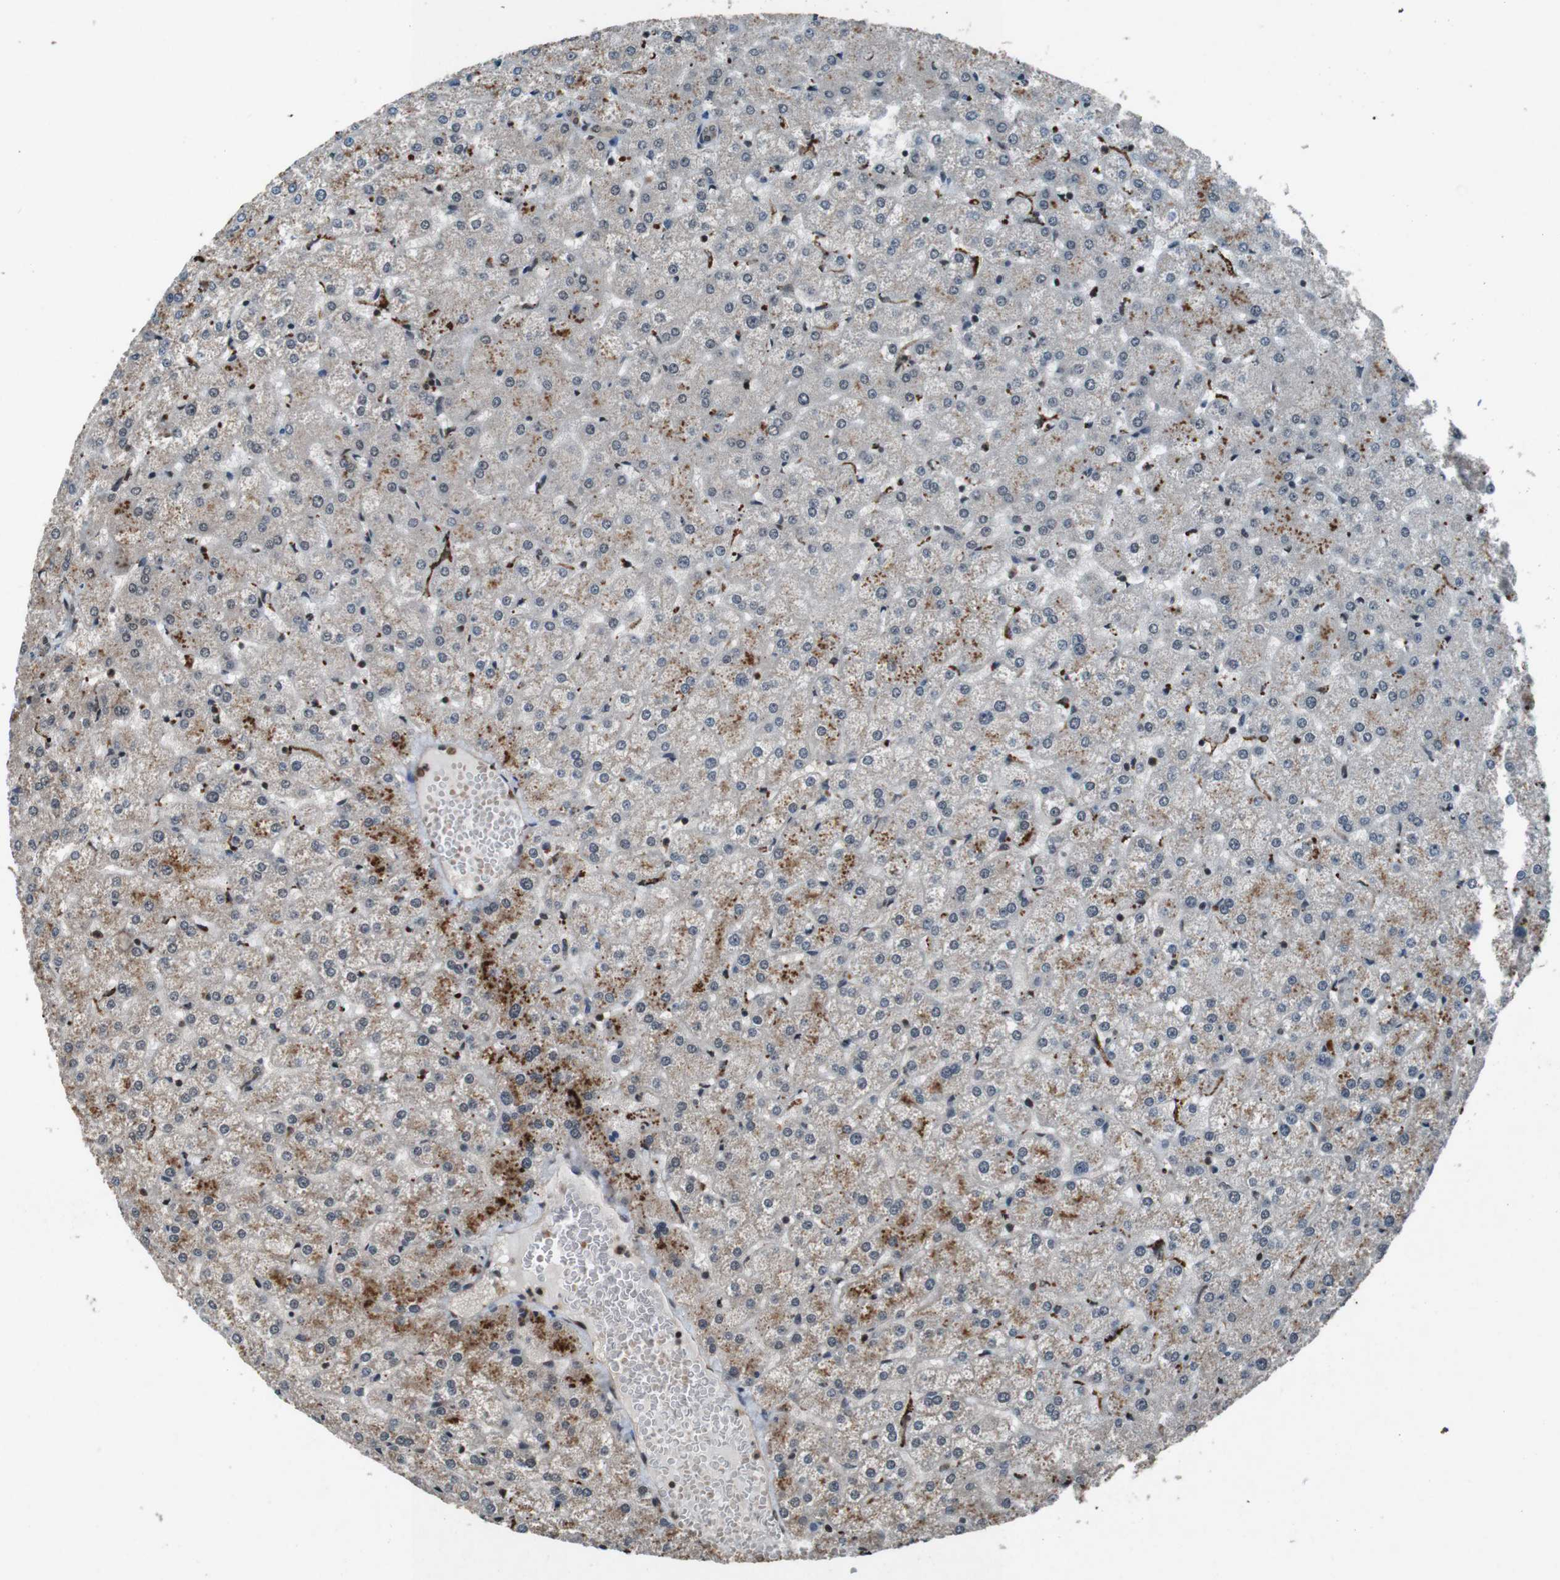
{"staining": {"intensity": "negative", "quantity": "none", "location": "none"}, "tissue": "liver", "cell_type": "Cholangiocytes", "image_type": "normal", "snomed": [{"axis": "morphology", "description": "Normal tissue, NOS"}, {"axis": "topography", "description": "Liver"}], "caption": "Immunohistochemistry histopathology image of benign liver: human liver stained with DAB (3,3'-diaminobenzidine) reveals no significant protein expression in cholangiocytes.", "gene": "NR4A2", "patient": {"sex": "female", "age": 32}}